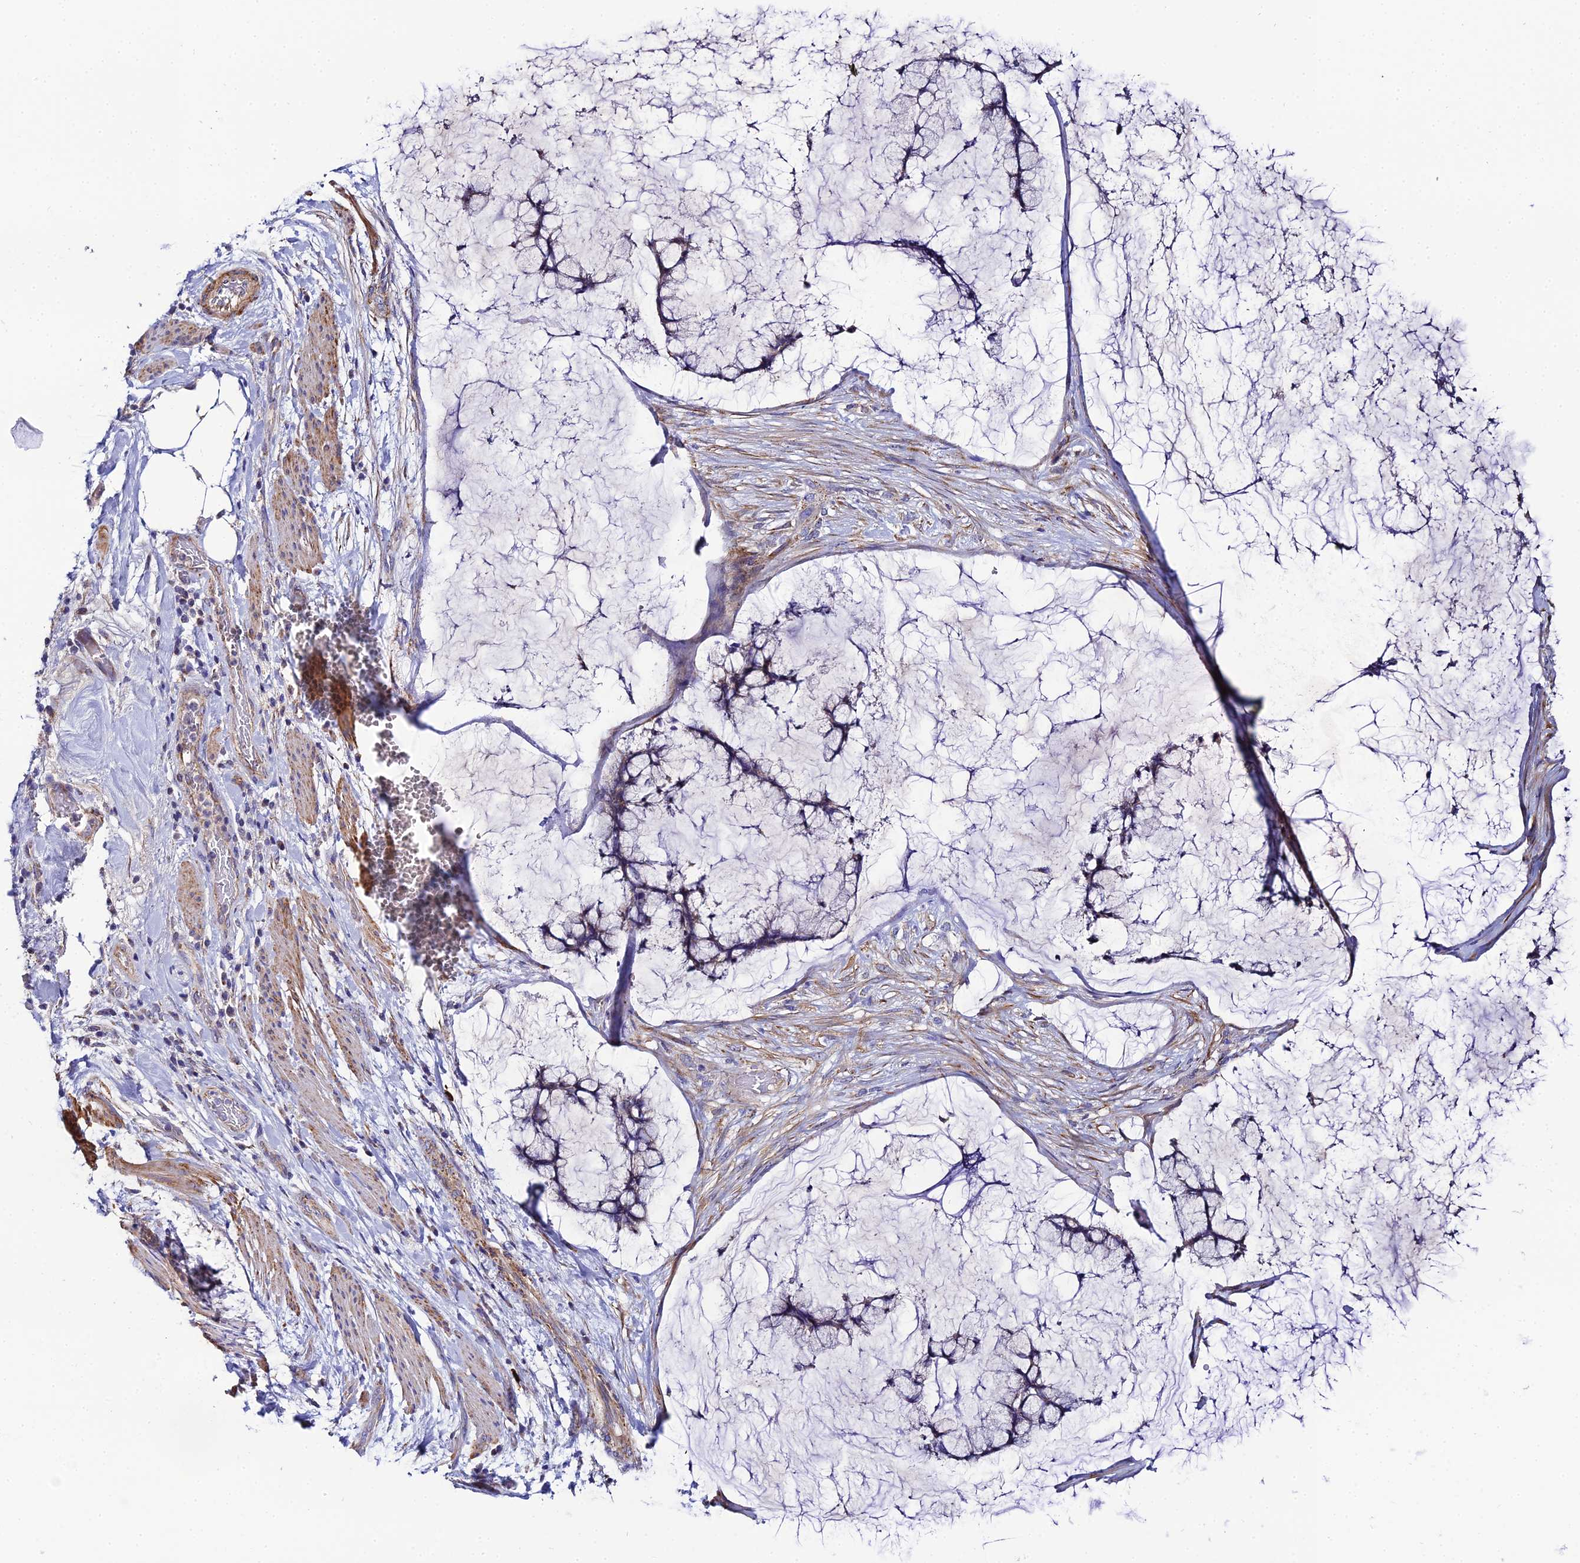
{"staining": {"intensity": "weak", "quantity": "25%-75%", "location": "cytoplasmic/membranous"}, "tissue": "ovarian cancer", "cell_type": "Tumor cells", "image_type": "cancer", "snomed": [{"axis": "morphology", "description": "Cystadenocarcinoma, mucinous, NOS"}, {"axis": "topography", "description": "Ovary"}], "caption": "DAB (3,3'-diaminobenzidine) immunohistochemical staining of mucinous cystadenocarcinoma (ovarian) exhibits weak cytoplasmic/membranous protein positivity in about 25%-75% of tumor cells.", "gene": "ACOT2", "patient": {"sex": "female", "age": 42}}